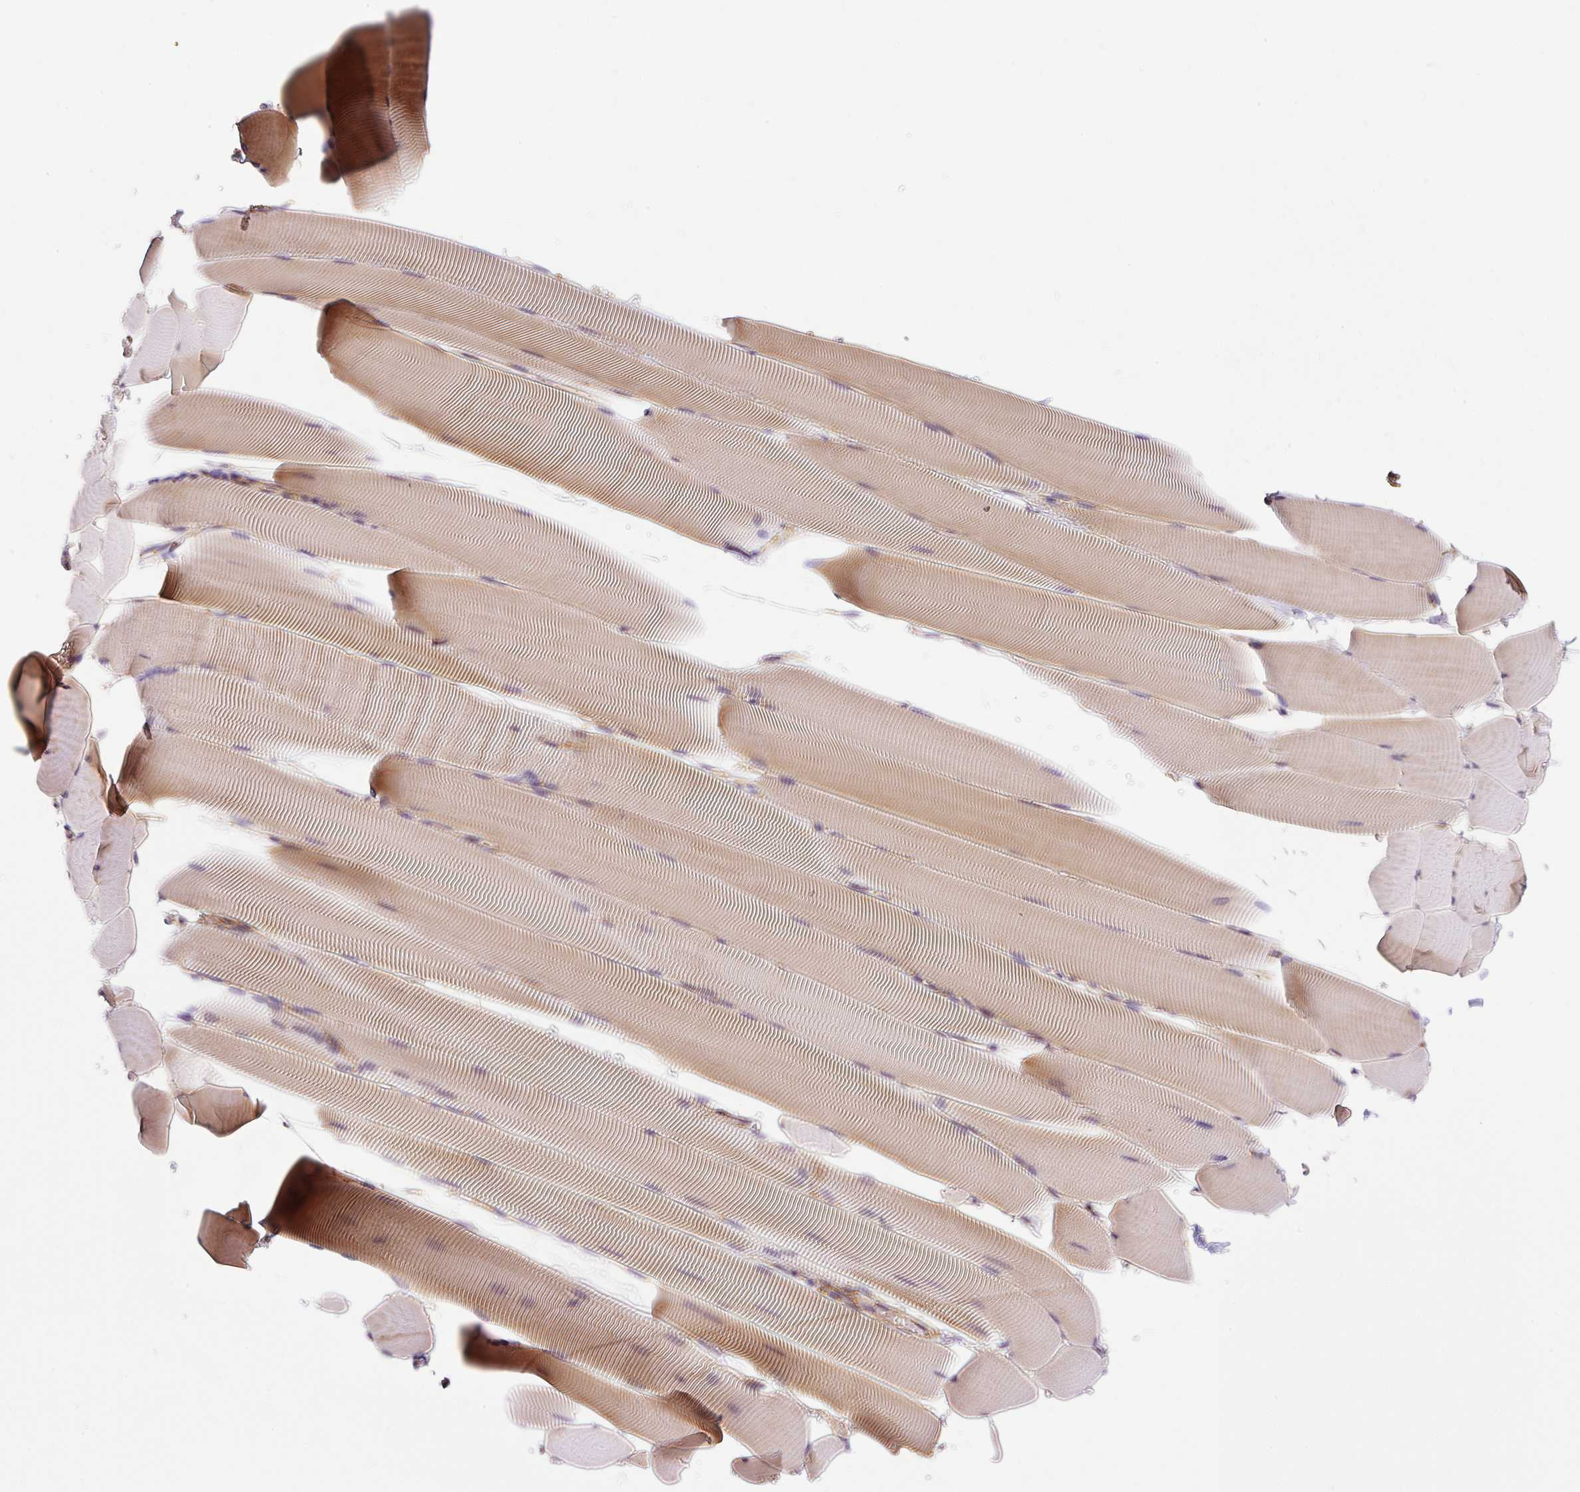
{"staining": {"intensity": "moderate", "quantity": ">75%", "location": "cytoplasmic/membranous"}, "tissue": "skeletal muscle", "cell_type": "Myocytes", "image_type": "normal", "snomed": [{"axis": "morphology", "description": "Normal tissue, NOS"}, {"axis": "topography", "description": "Skeletal muscle"}], "caption": "Unremarkable skeletal muscle reveals moderate cytoplasmic/membranous expression in approximately >75% of myocytes, visualized by immunohistochemistry.", "gene": "RNF170", "patient": {"sex": "male", "age": 25}}